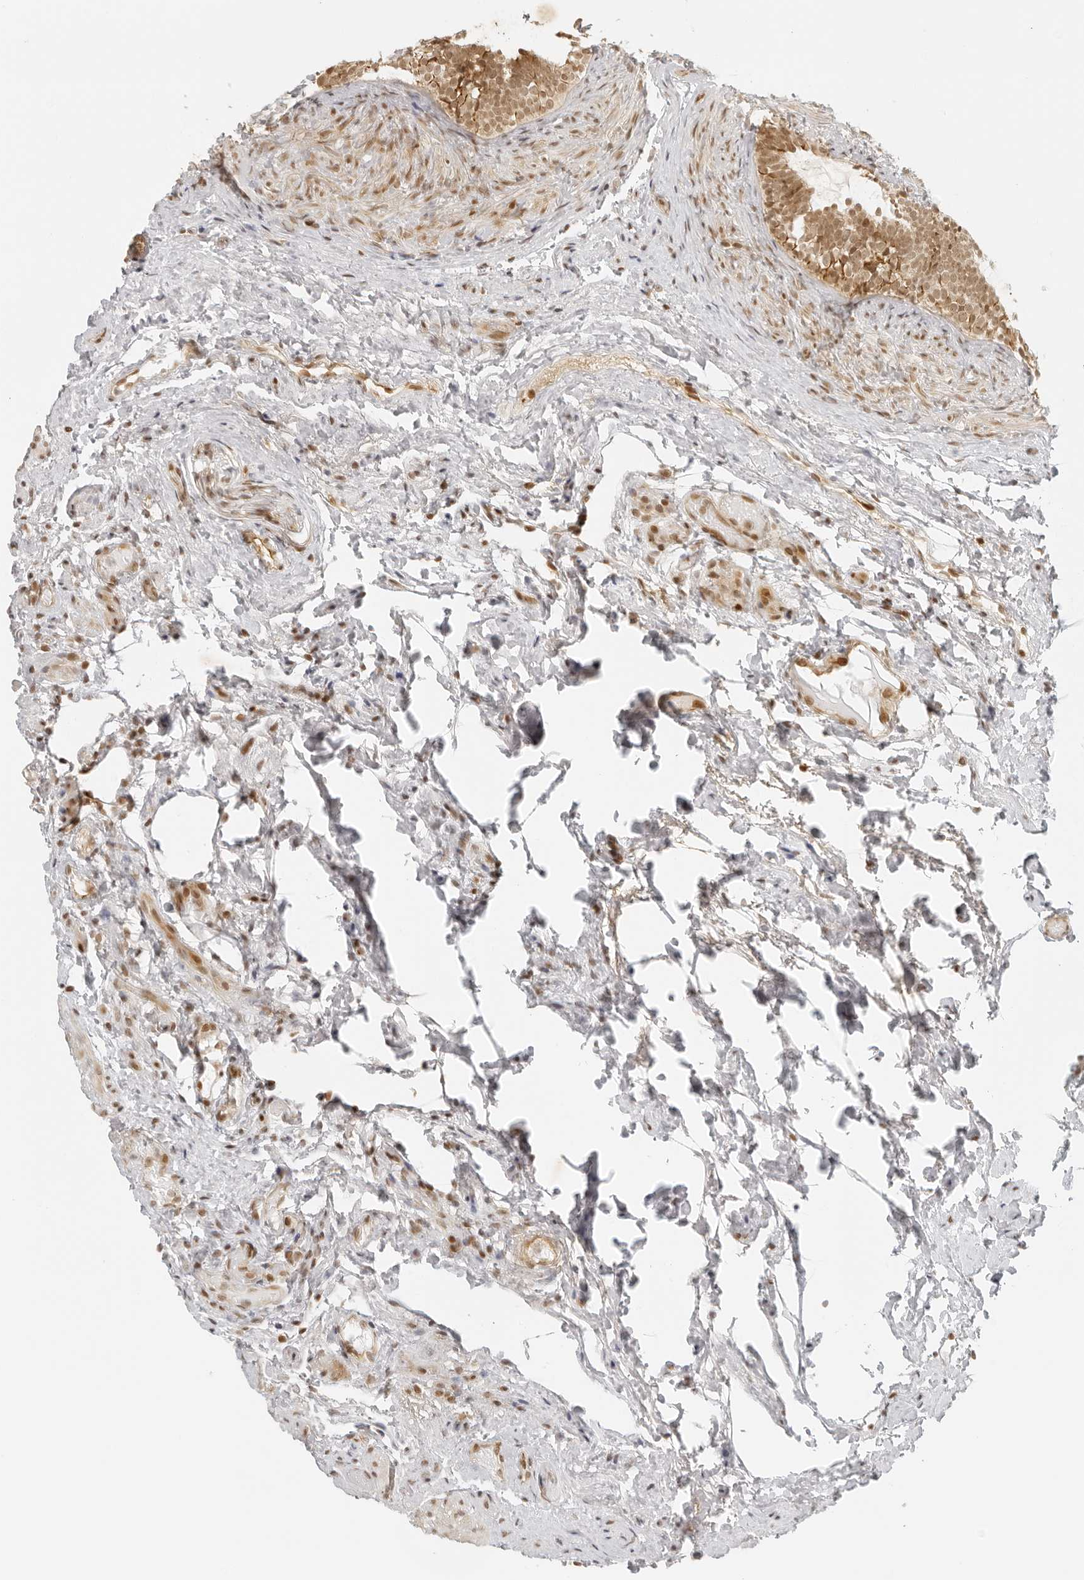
{"staining": {"intensity": "moderate", "quantity": ">75%", "location": "cytoplasmic/membranous,nuclear"}, "tissue": "epididymis", "cell_type": "Glandular cells", "image_type": "normal", "snomed": [{"axis": "morphology", "description": "Normal tissue, NOS"}, {"axis": "topography", "description": "Epididymis"}], "caption": "Normal epididymis reveals moderate cytoplasmic/membranous,nuclear staining in approximately >75% of glandular cells (Stains: DAB in brown, nuclei in blue, Microscopy: brightfield microscopy at high magnification)..", "gene": "ZNF407", "patient": {"sex": "male", "age": 5}}